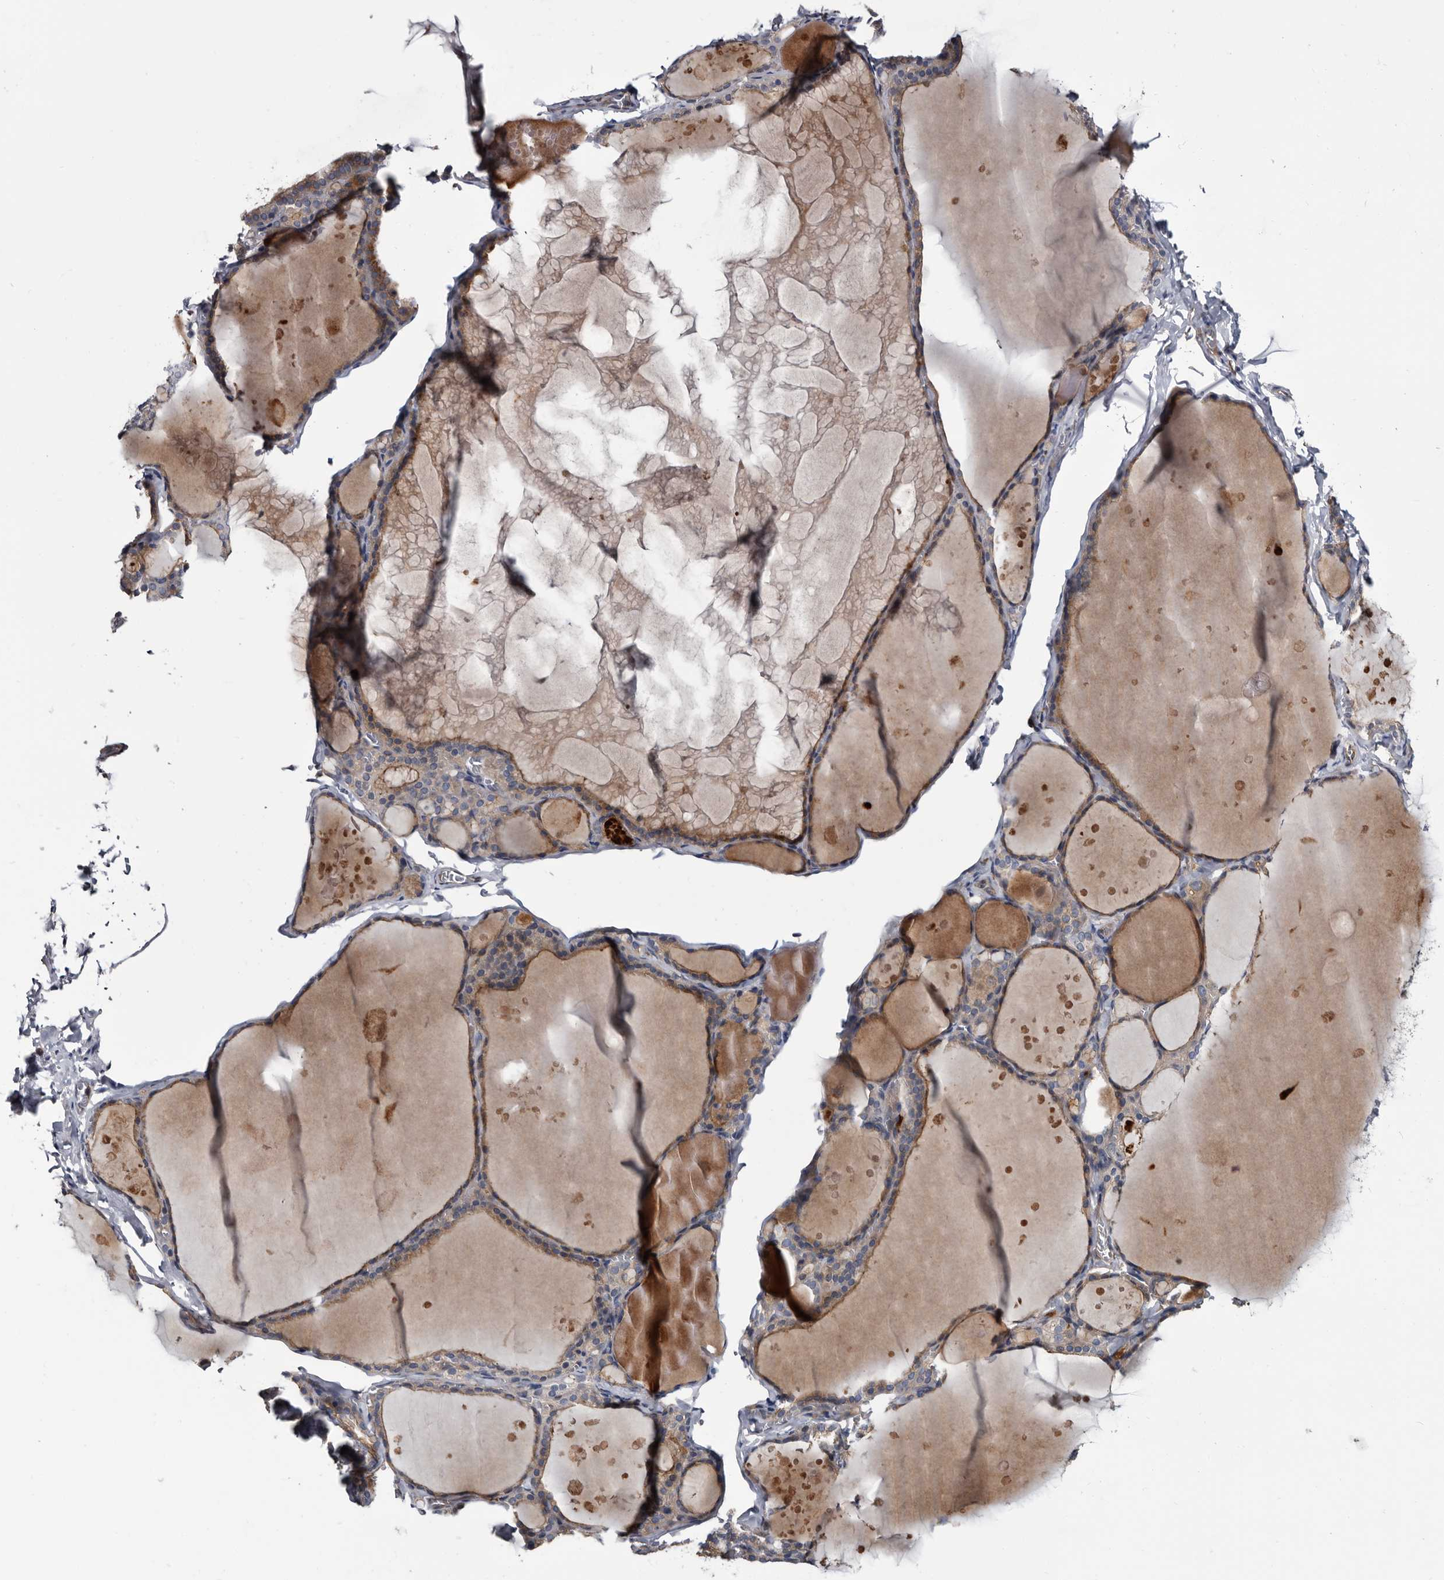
{"staining": {"intensity": "moderate", "quantity": "25%-75%", "location": "cytoplasmic/membranous"}, "tissue": "thyroid gland", "cell_type": "Glandular cells", "image_type": "normal", "snomed": [{"axis": "morphology", "description": "Normal tissue, NOS"}, {"axis": "topography", "description": "Thyroid gland"}], "caption": "Immunohistochemistry (IHC) micrograph of unremarkable thyroid gland: human thyroid gland stained using immunohistochemistry (IHC) exhibits medium levels of moderate protein expression localized specifically in the cytoplasmic/membranous of glandular cells, appearing as a cytoplasmic/membranous brown color.", "gene": "TSPAN17", "patient": {"sex": "male", "age": 56}}